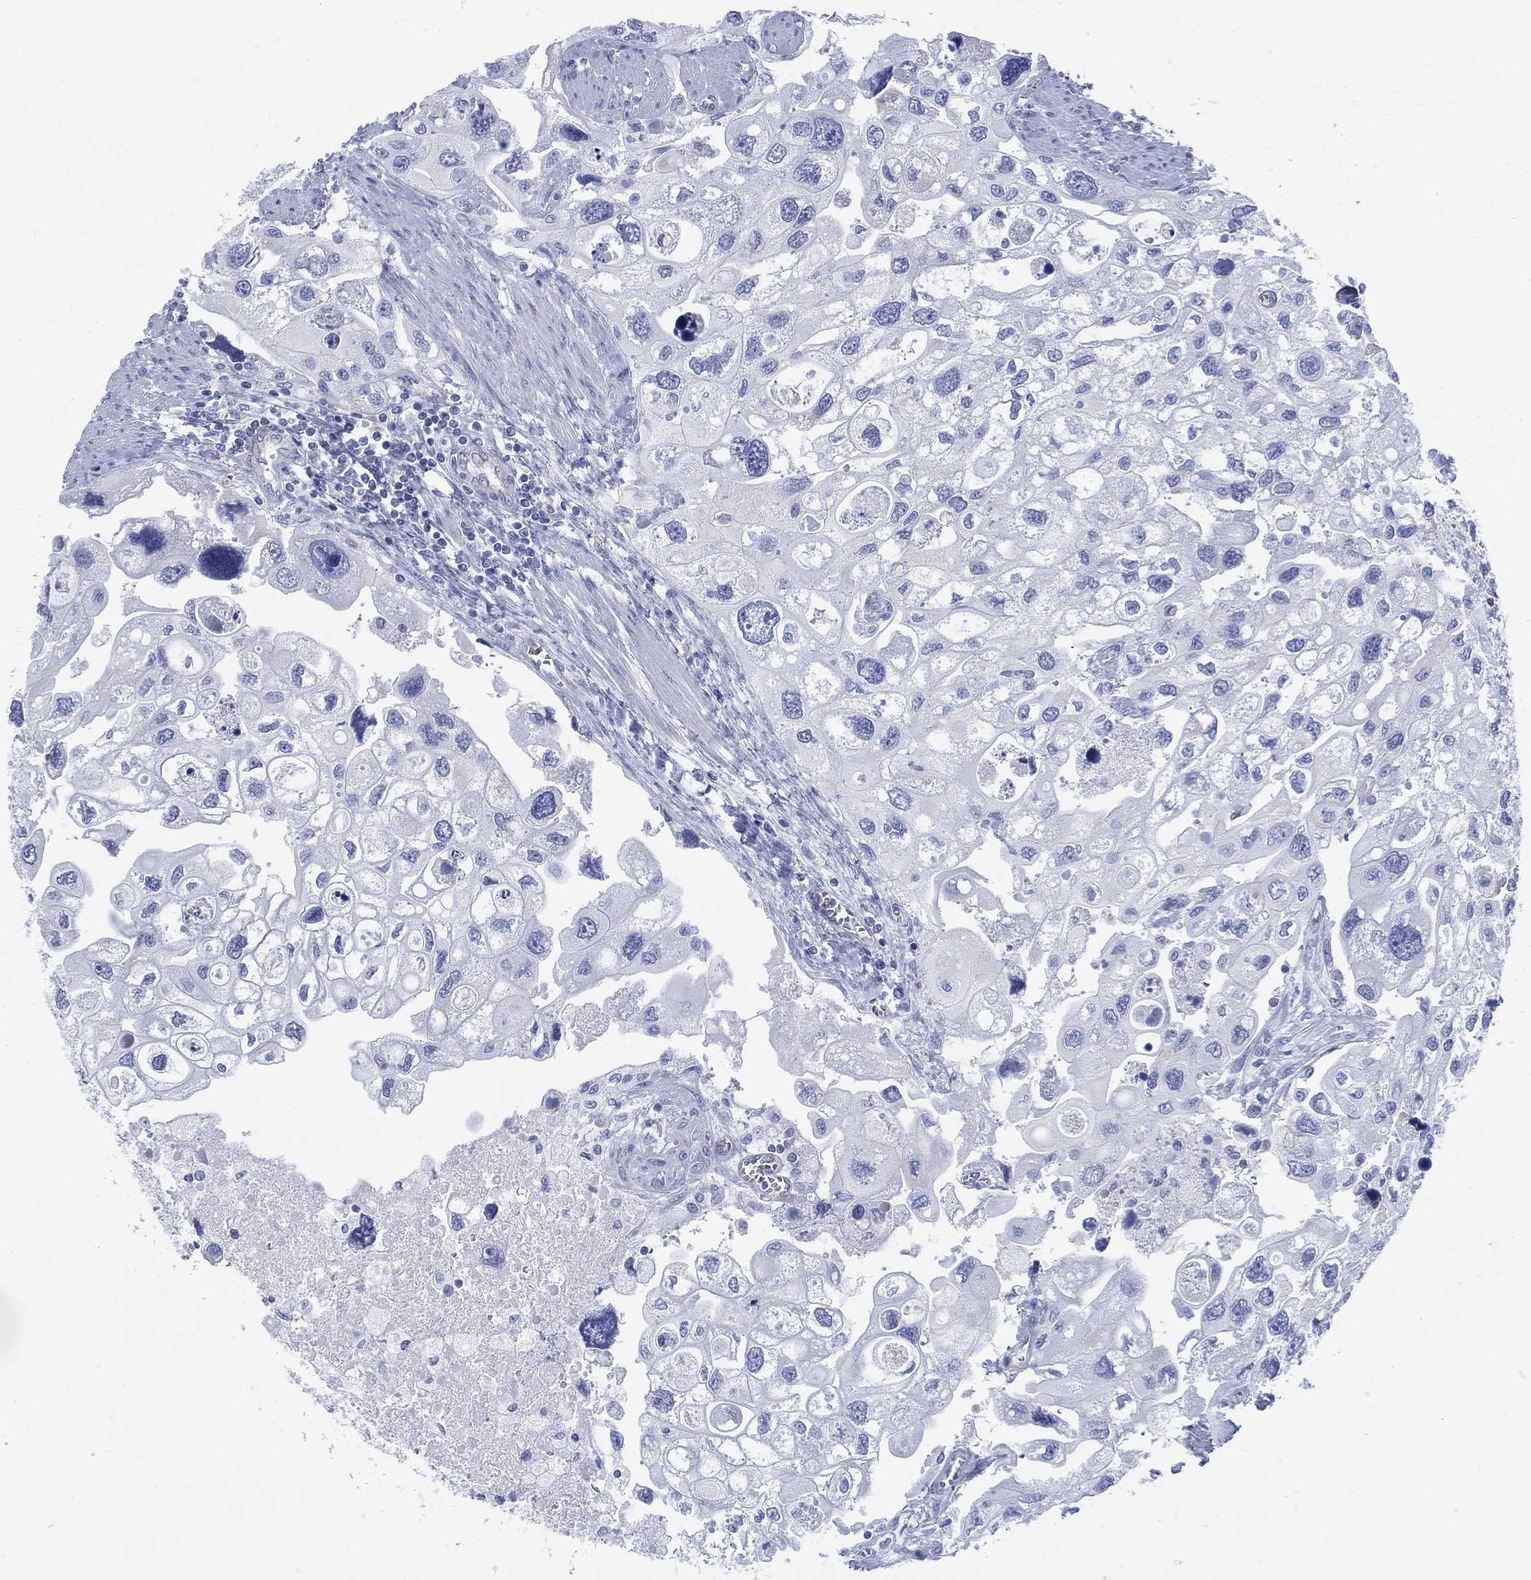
{"staining": {"intensity": "negative", "quantity": "none", "location": "none"}, "tissue": "urothelial cancer", "cell_type": "Tumor cells", "image_type": "cancer", "snomed": [{"axis": "morphology", "description": "Urothelial carcinoma, High grade"}, {"axis": "topography", "description": "Urinary bladder"}], "caption": "Immunohistochemical staining of human high-grade urothelial carcinoma shows no significant expression in tumor cells. (DAB immunohistochemistry, high magnification).", "gene": "DDI1", "patient": {"sex": "male", "age": 59}}